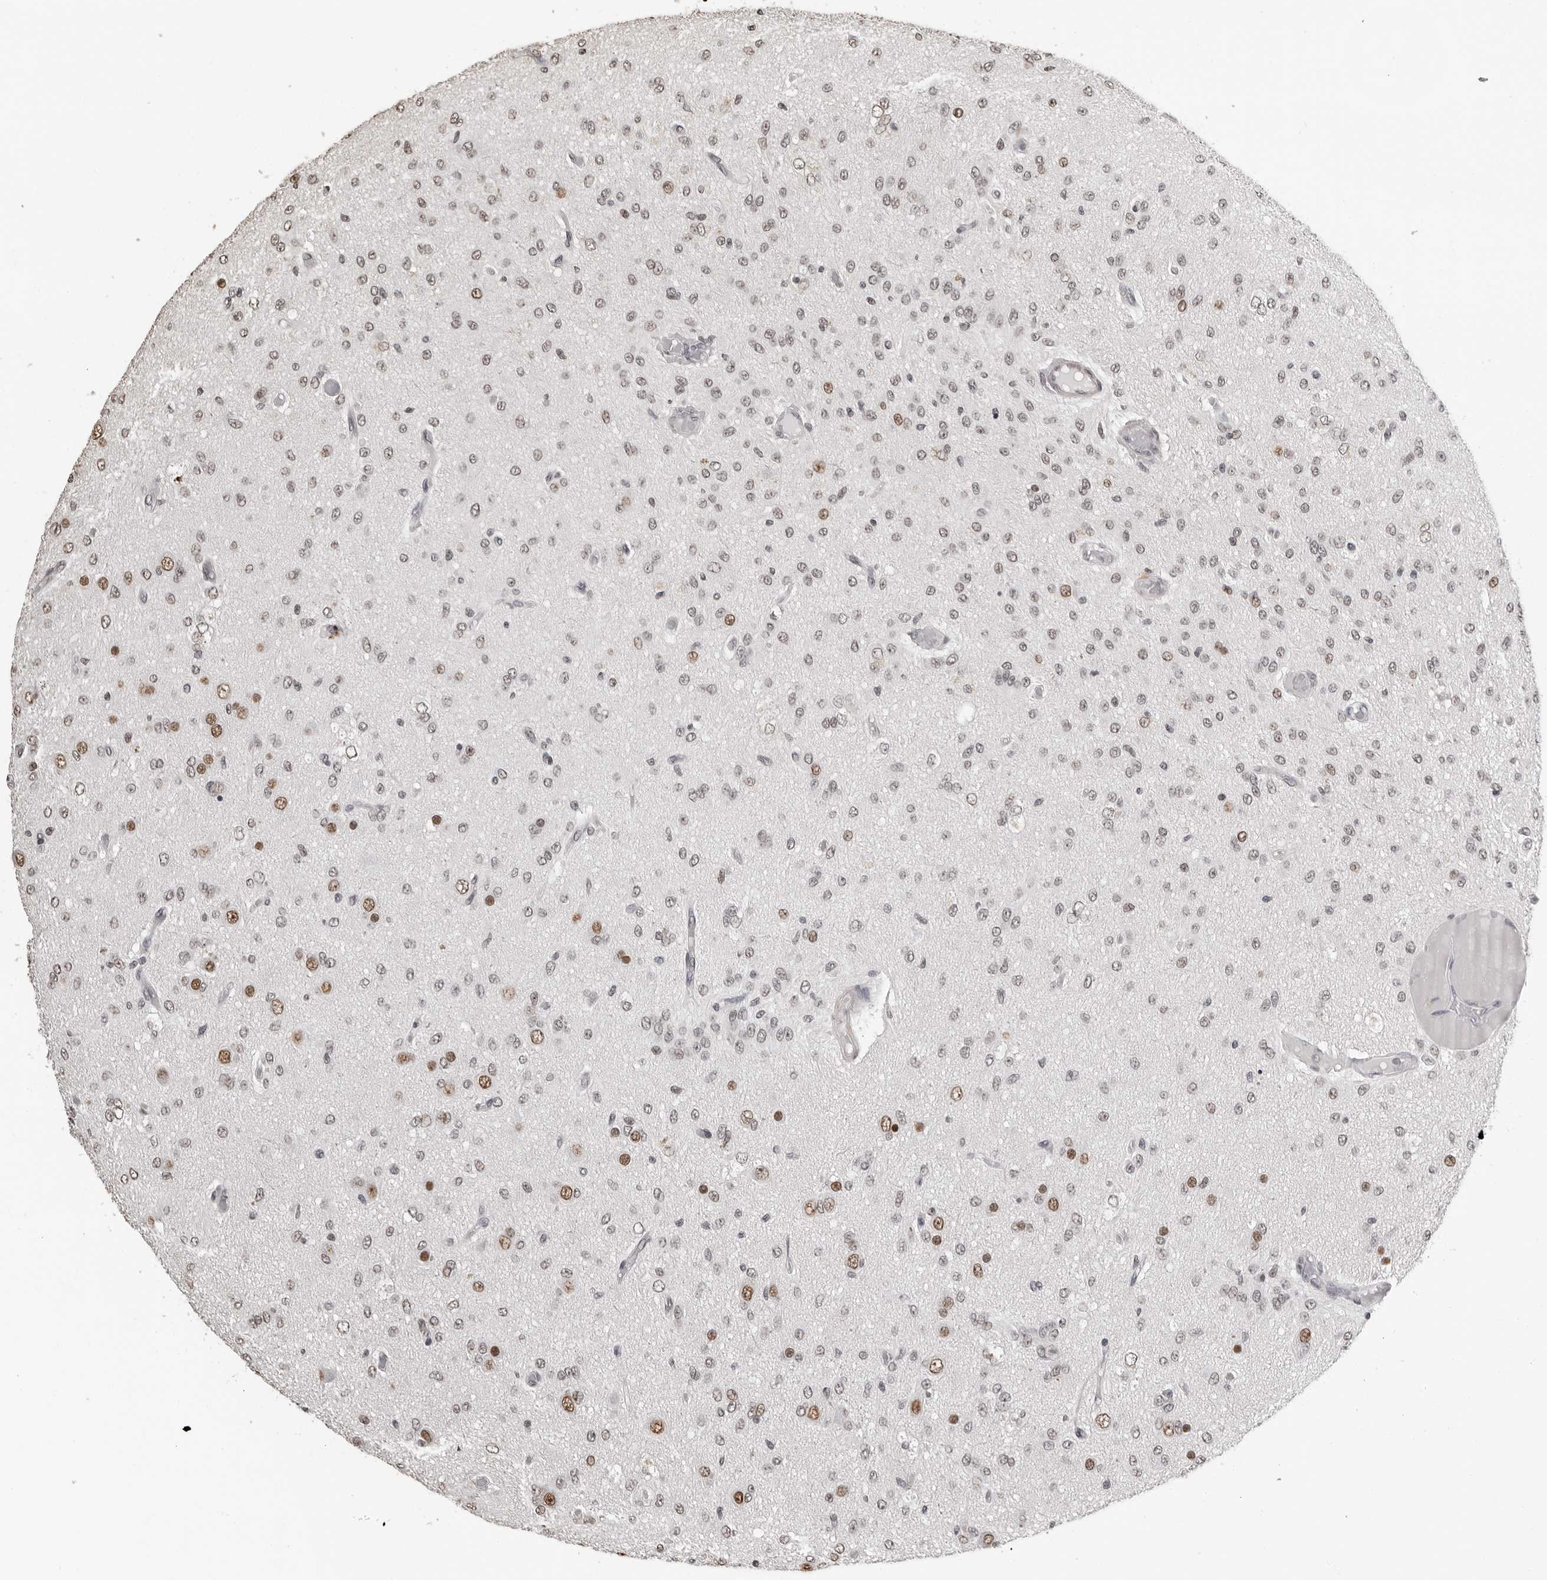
{"staining": {"intensity": "moderate", "quantity": "<25%", "location": "nuclear"}, "tissue": "glioma", "cell_type": "Tumor cells", "image_type": "cancer", "snomed": [{"axis": "morphology", "description": "Glioma, malignant, High grade"}, {"axis": "topography", "description": "Brain"}], "caption": "Immunohistochemistry of human glioma reveals low levels of moderate nuclear expression in about <25% of tumor cells.", "gene": "ORC1", "patient": {"sex": "female", "age": 59}}